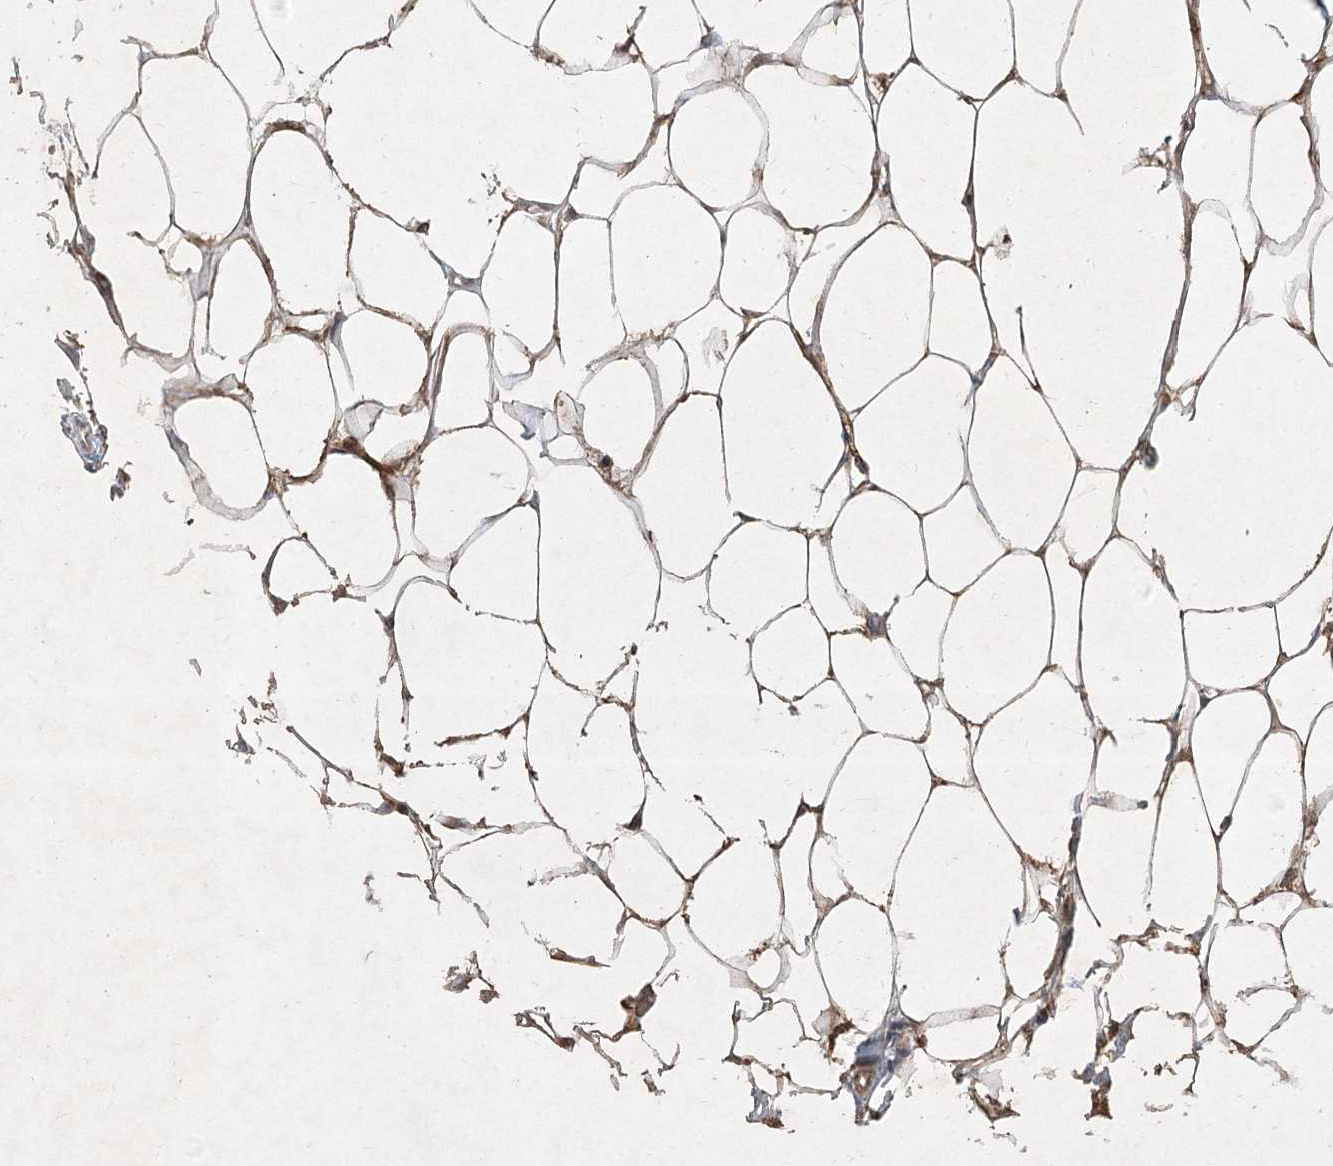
{"staining": {"intensity": "moderate", "quantity": "25%-75%", "location": "cytoplasmic/membranous"}, "tissue": "adipose tissue", "cell_type": "Adipocytes", "image_type": "normal", "snomed": [{"axis": "morphology", "description": "Normal tissue, NOS"}, {"axis": "morphology", "description": "Adenocarcinoma, NOS"}, {"axis": "topography", "description": "Colon"}, {"axis": "topography", "description": "Peripheral nerve tissue"}], "caption": "Adipose tissue was stained to show a protein in brown. There is medium levels of moderate cytoplasmic/membranous staining in approximately 25%-75% of adipocytes. (brown staining indicates protein expression, while blue staining denotes nuclei).", "gene": "KBTBD4", "patient": {"sex": "male", "age": 14}}